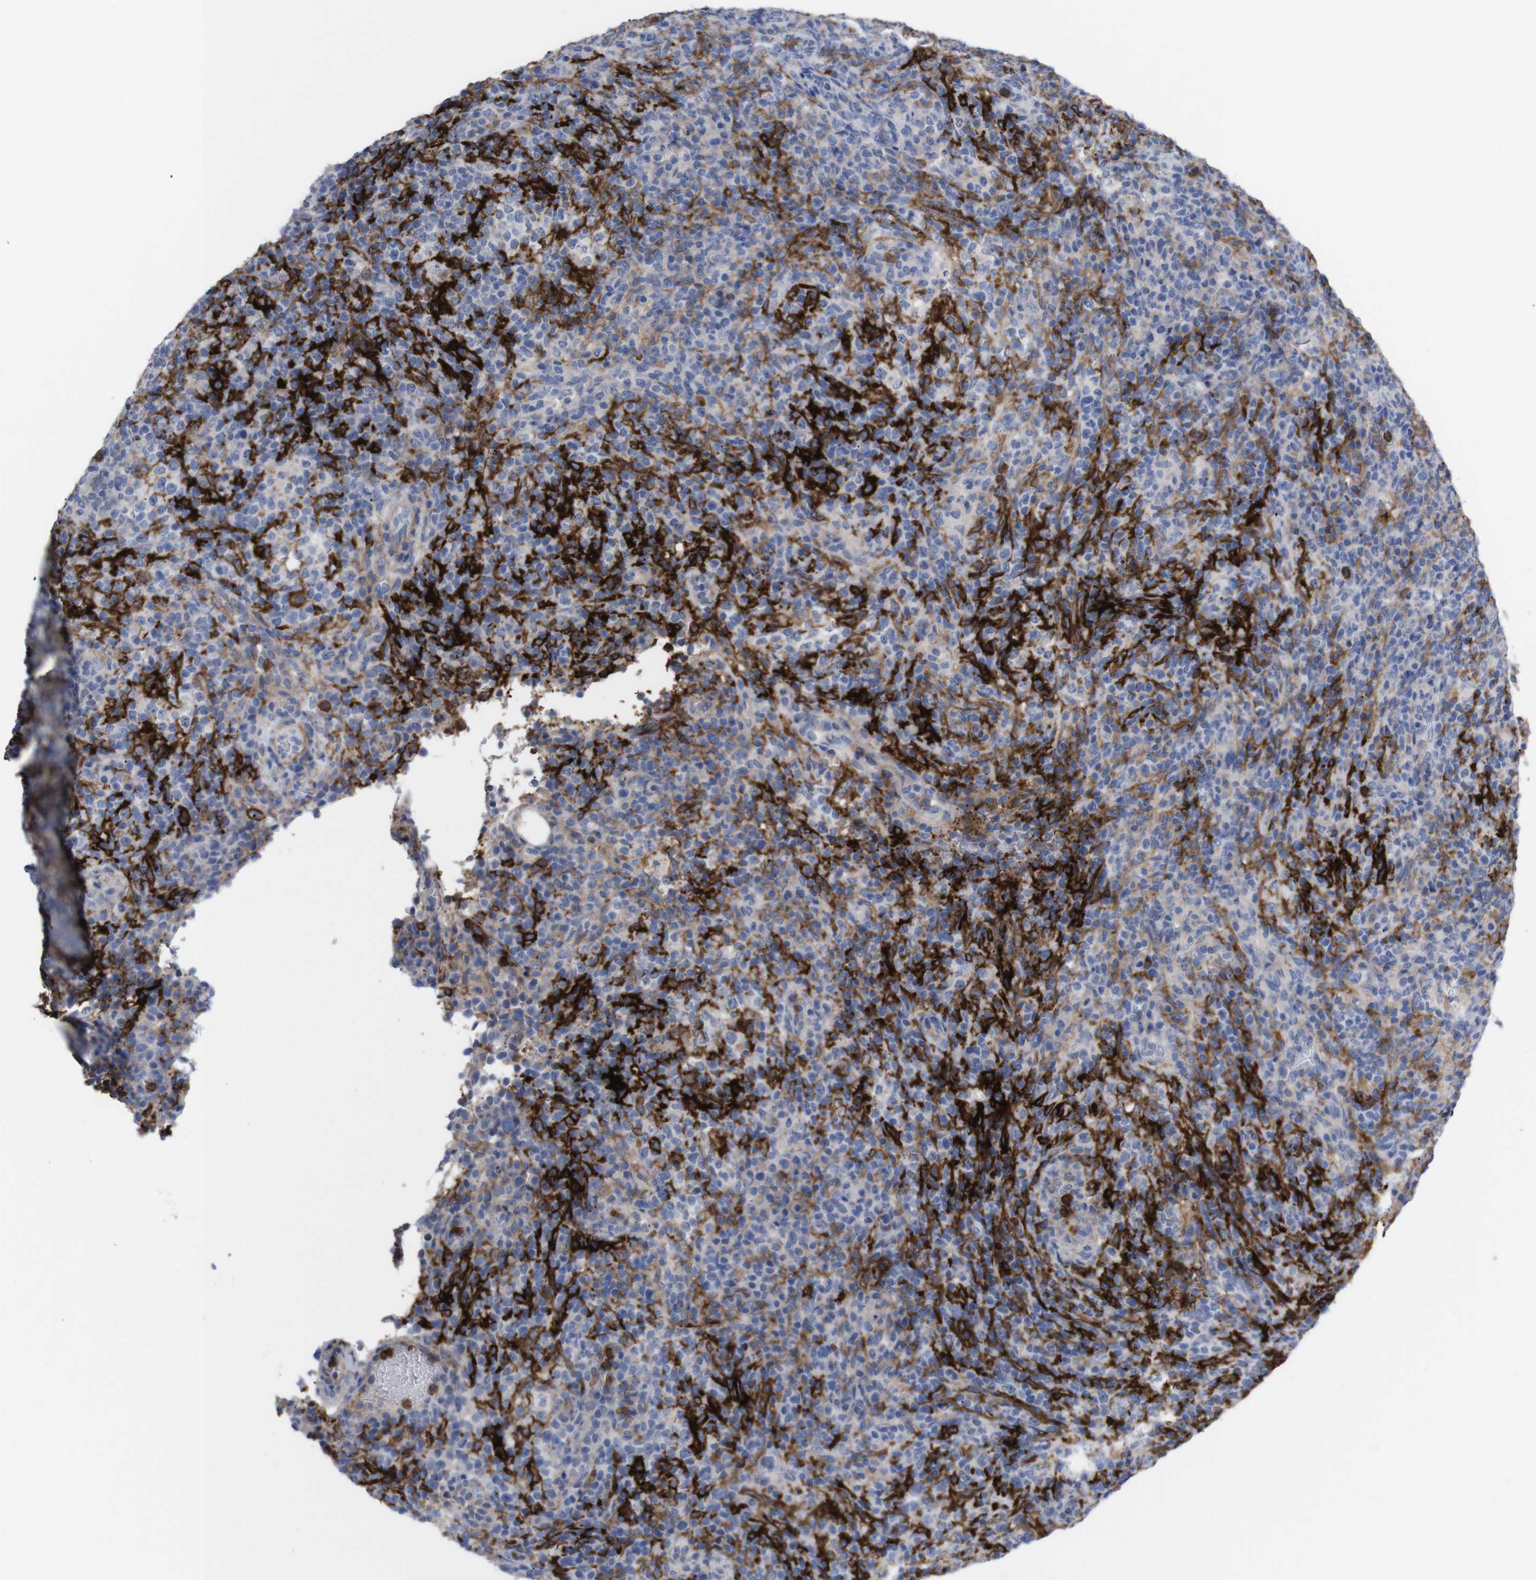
{"staining": {"intensity": "weak", "quantity": "<25%", "location": "cytoplasmic/membranous"}, "tissue": "lymphoma", "cell_type": "Tumor cells", "image_type": "cancer", "snomed": [{"axis": "morphology", "description": "Malignant lymphoma, non-Hodgkin's type, High grade"}, {"axis": "topography", "description": "Lymph node"}], "caption": "There is no significant positivity in tumor cells of lymphoma.", "gene": "C5AR1", "patient": {"sex": "female", "age": 76}}